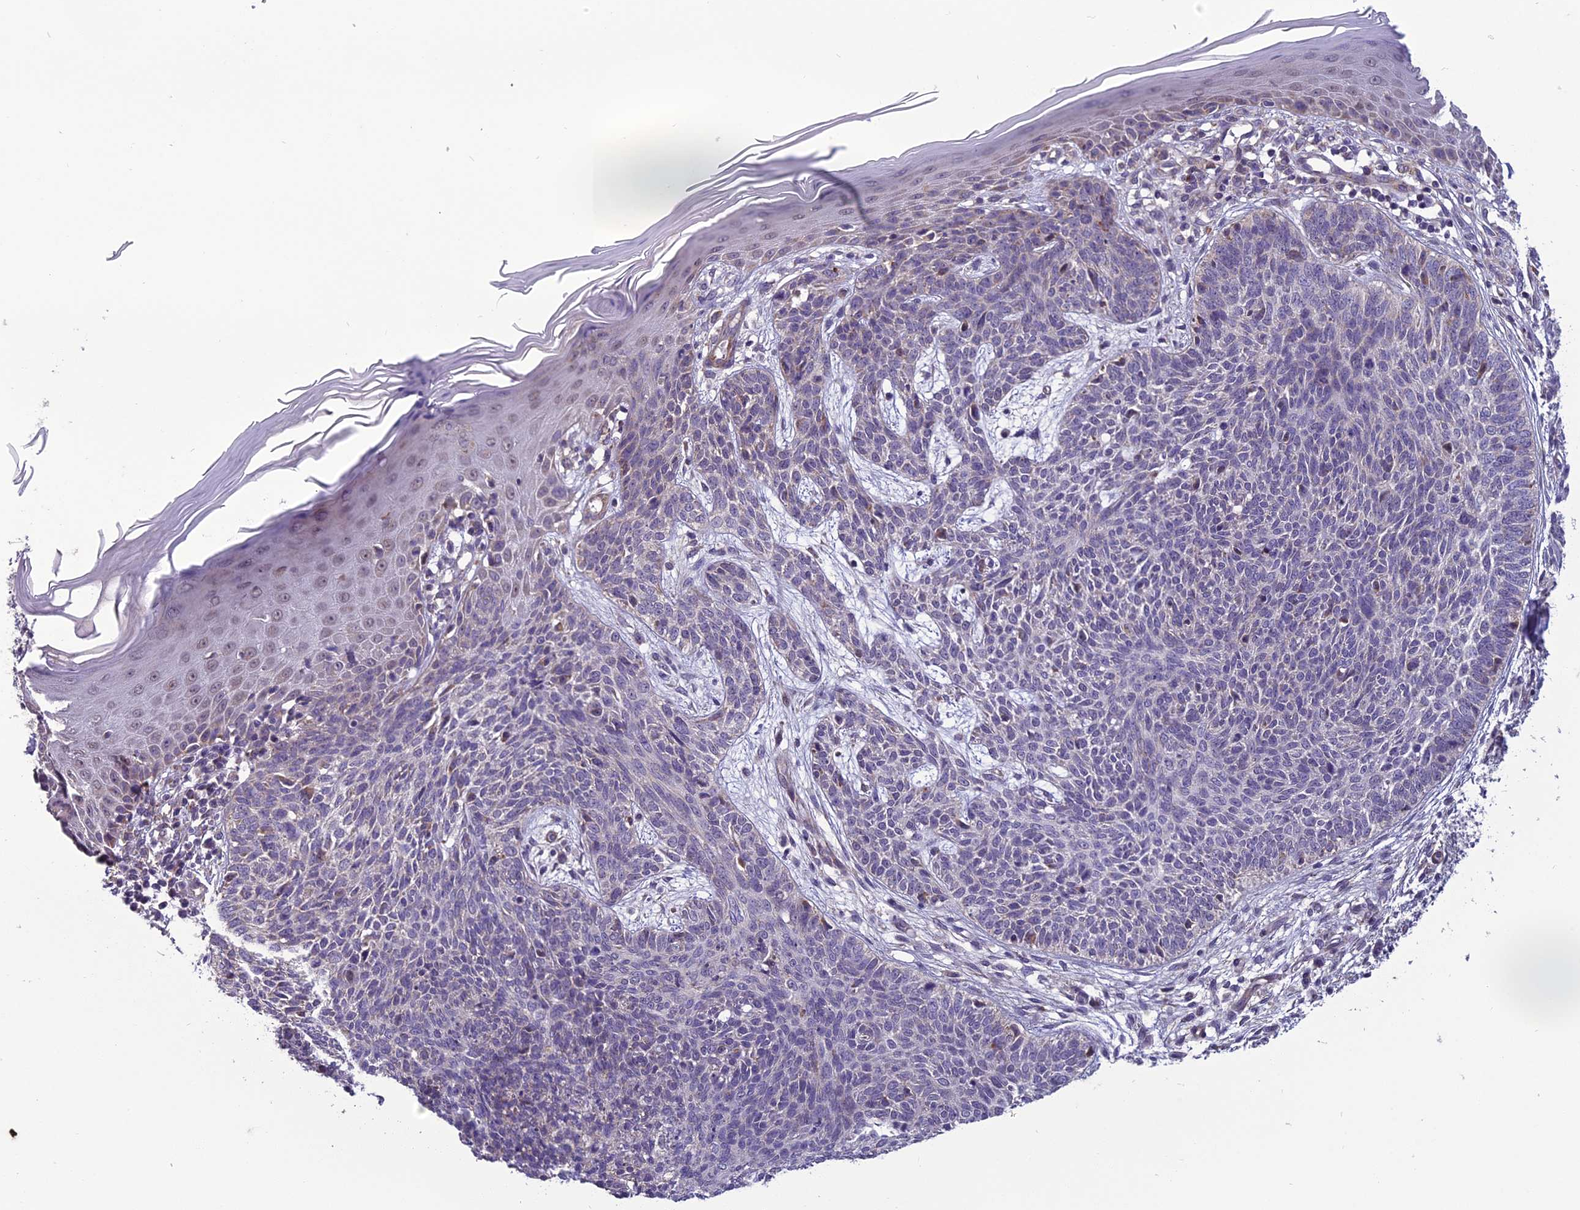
{"staining": {"intensity": "negative", "quantity": "none", "location": "none"}, "tissue": "skin cancer", "cell_type": "Tumor cells", "image_type": "cancer", "snomed": [{"axis": "morphology", "description": "Basal cell carcinoma"}, {"axis": "topography", "description": "Skin"}], "caption": "An IHC histopathology image of basal cell carcinoma (skin) is shown. There is no staining in tumor cells of basal cell carcinoma (skin).", "gene": "DUS2", "patient": {"sex": "female", "age": 66}}